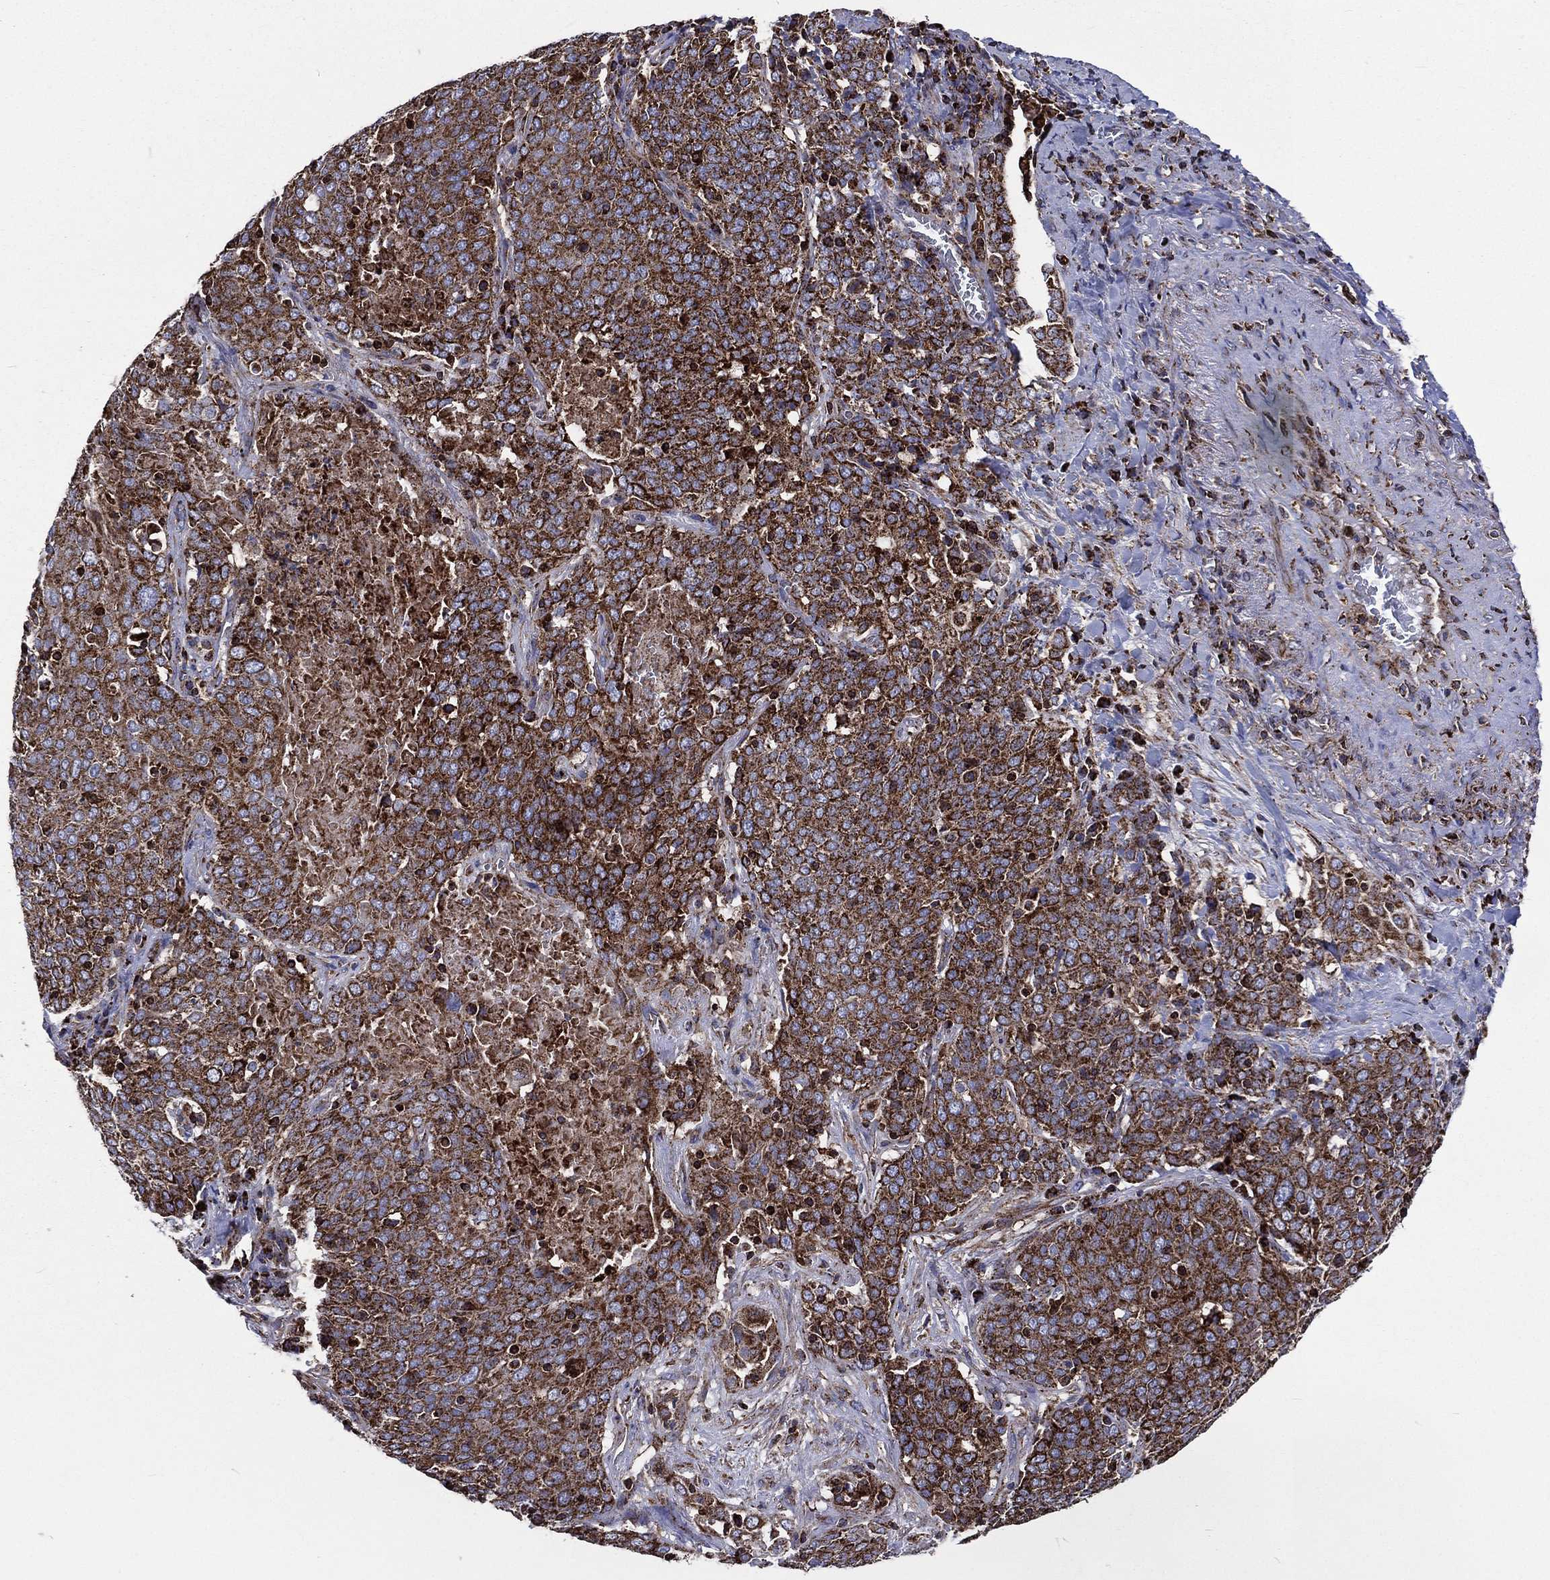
{"staining": {"intensity": "strong", "quantity": ">75%", "location": "cytoplasmic/membranous"}, "tissue": "lung cancer", "cell_type": "Tumor cells", "image_type": "cancer", "snomed": [{"axis": "morphology", "description": "Squamous cell carcinoma, NOS"}, {"axis": "topography", "description": "Lung"}], "caption": "A micrograph showing strong cytoplasmic/membranous staining in approximately >75% of tumor cells in lung cancer (squamous cell carcinoma), as visualized by brown immunohistochemical staining.", "gene": "ANKRD37", "patient": {"sex": "male", "age": 82}}